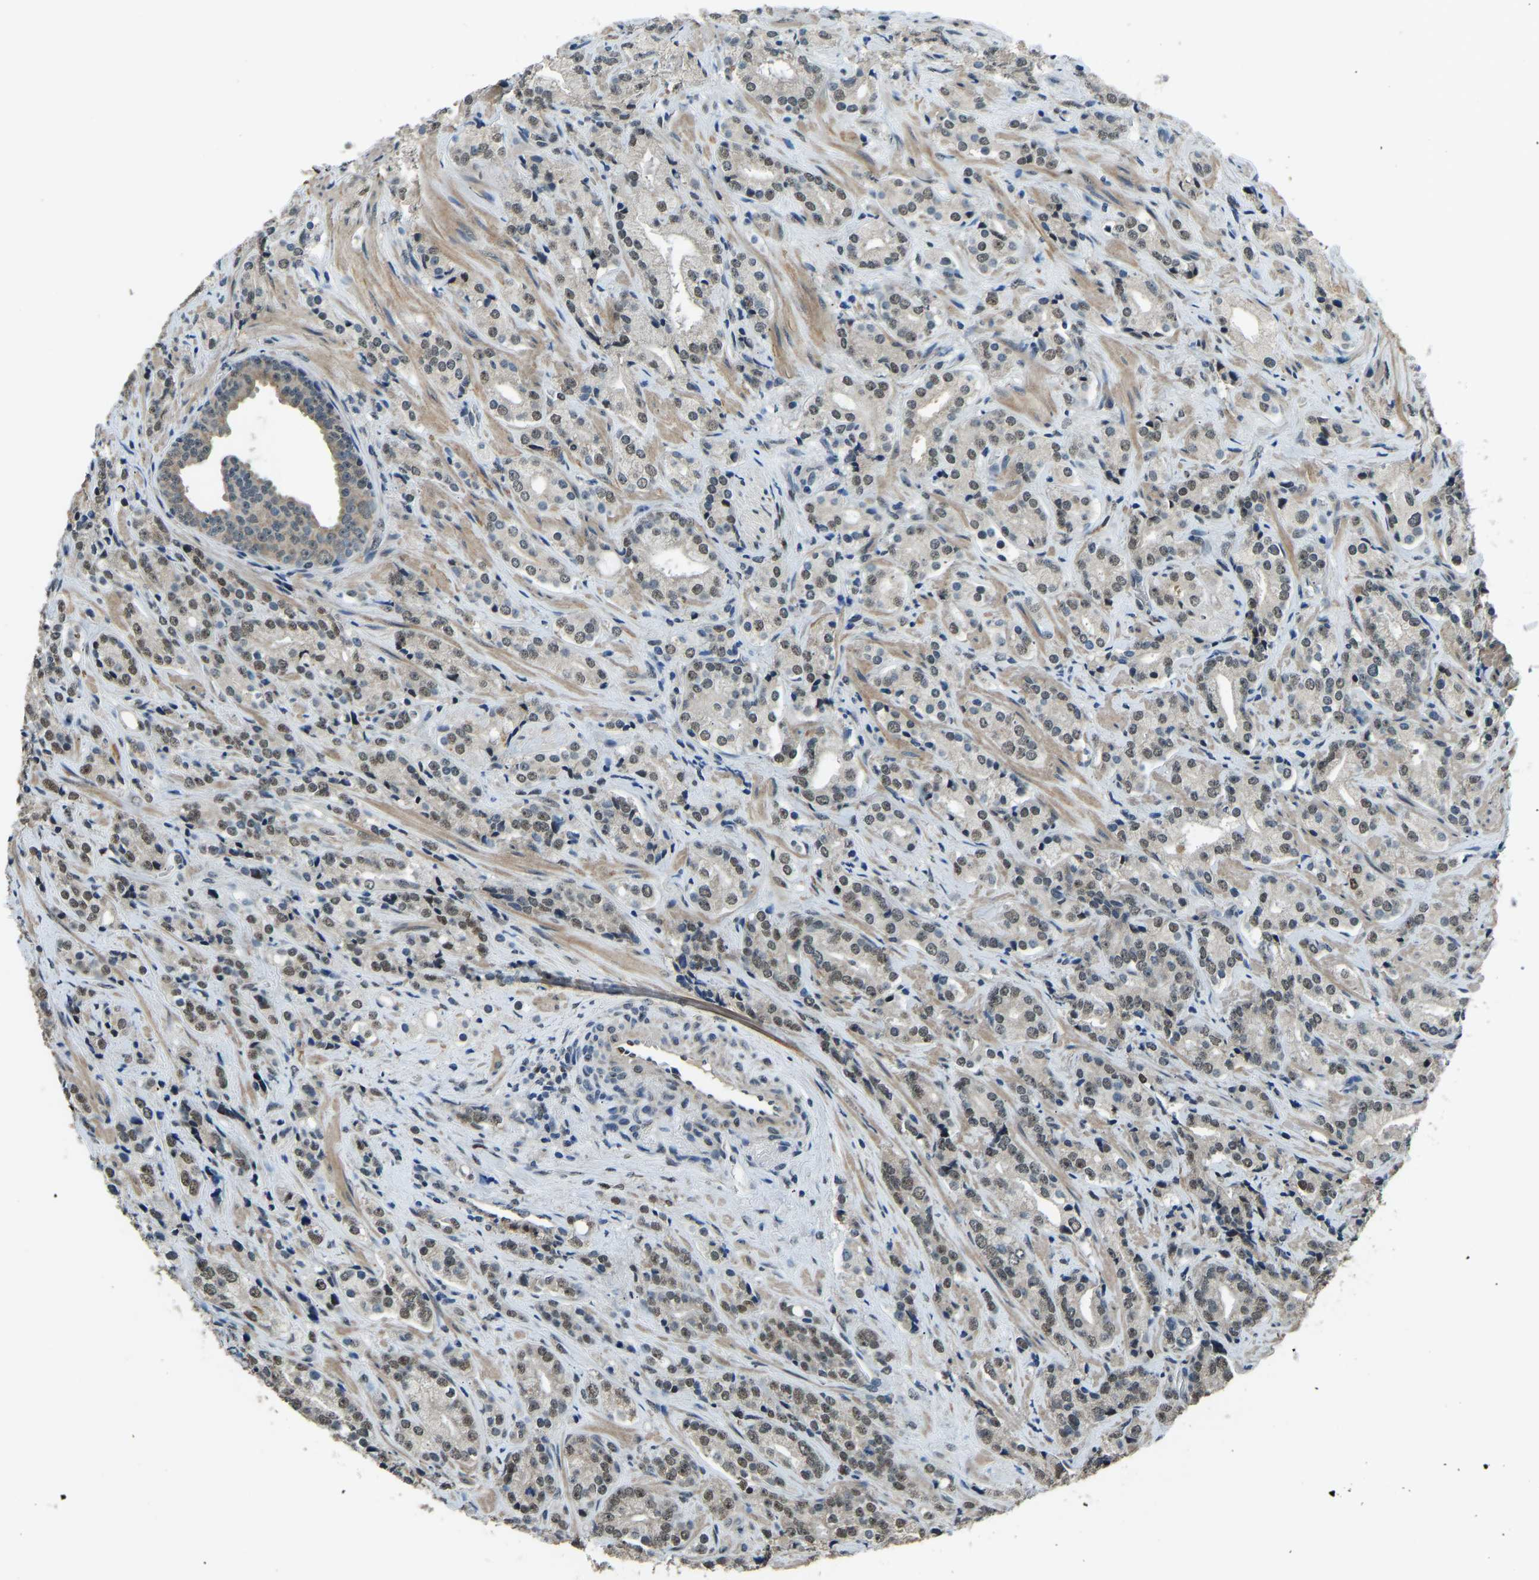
{"staining": {"intensity": "weak", "quantity": ">75%", "location": "nuclear"}, "tissue": "prostate cancer", "cell_type": "Tumor cells", "image_type": "cancer", "snomed": [{"axis": "morphology", "description": "Adenocarcinoma, High grade"}, {"axis": "topography", "description": "Prostate"}], "caption": "High-power microscopy captured an immunohistochemistry (IHC) image of prostate high-grade adenocarcinoma, revealing weak nuclear staining in about >75% of tumor cells. The protein of interest is shown in brown color, while the nuclei are stained blue.", "gene": "FOS", "patient": {"sex": "male", "age": 71}}